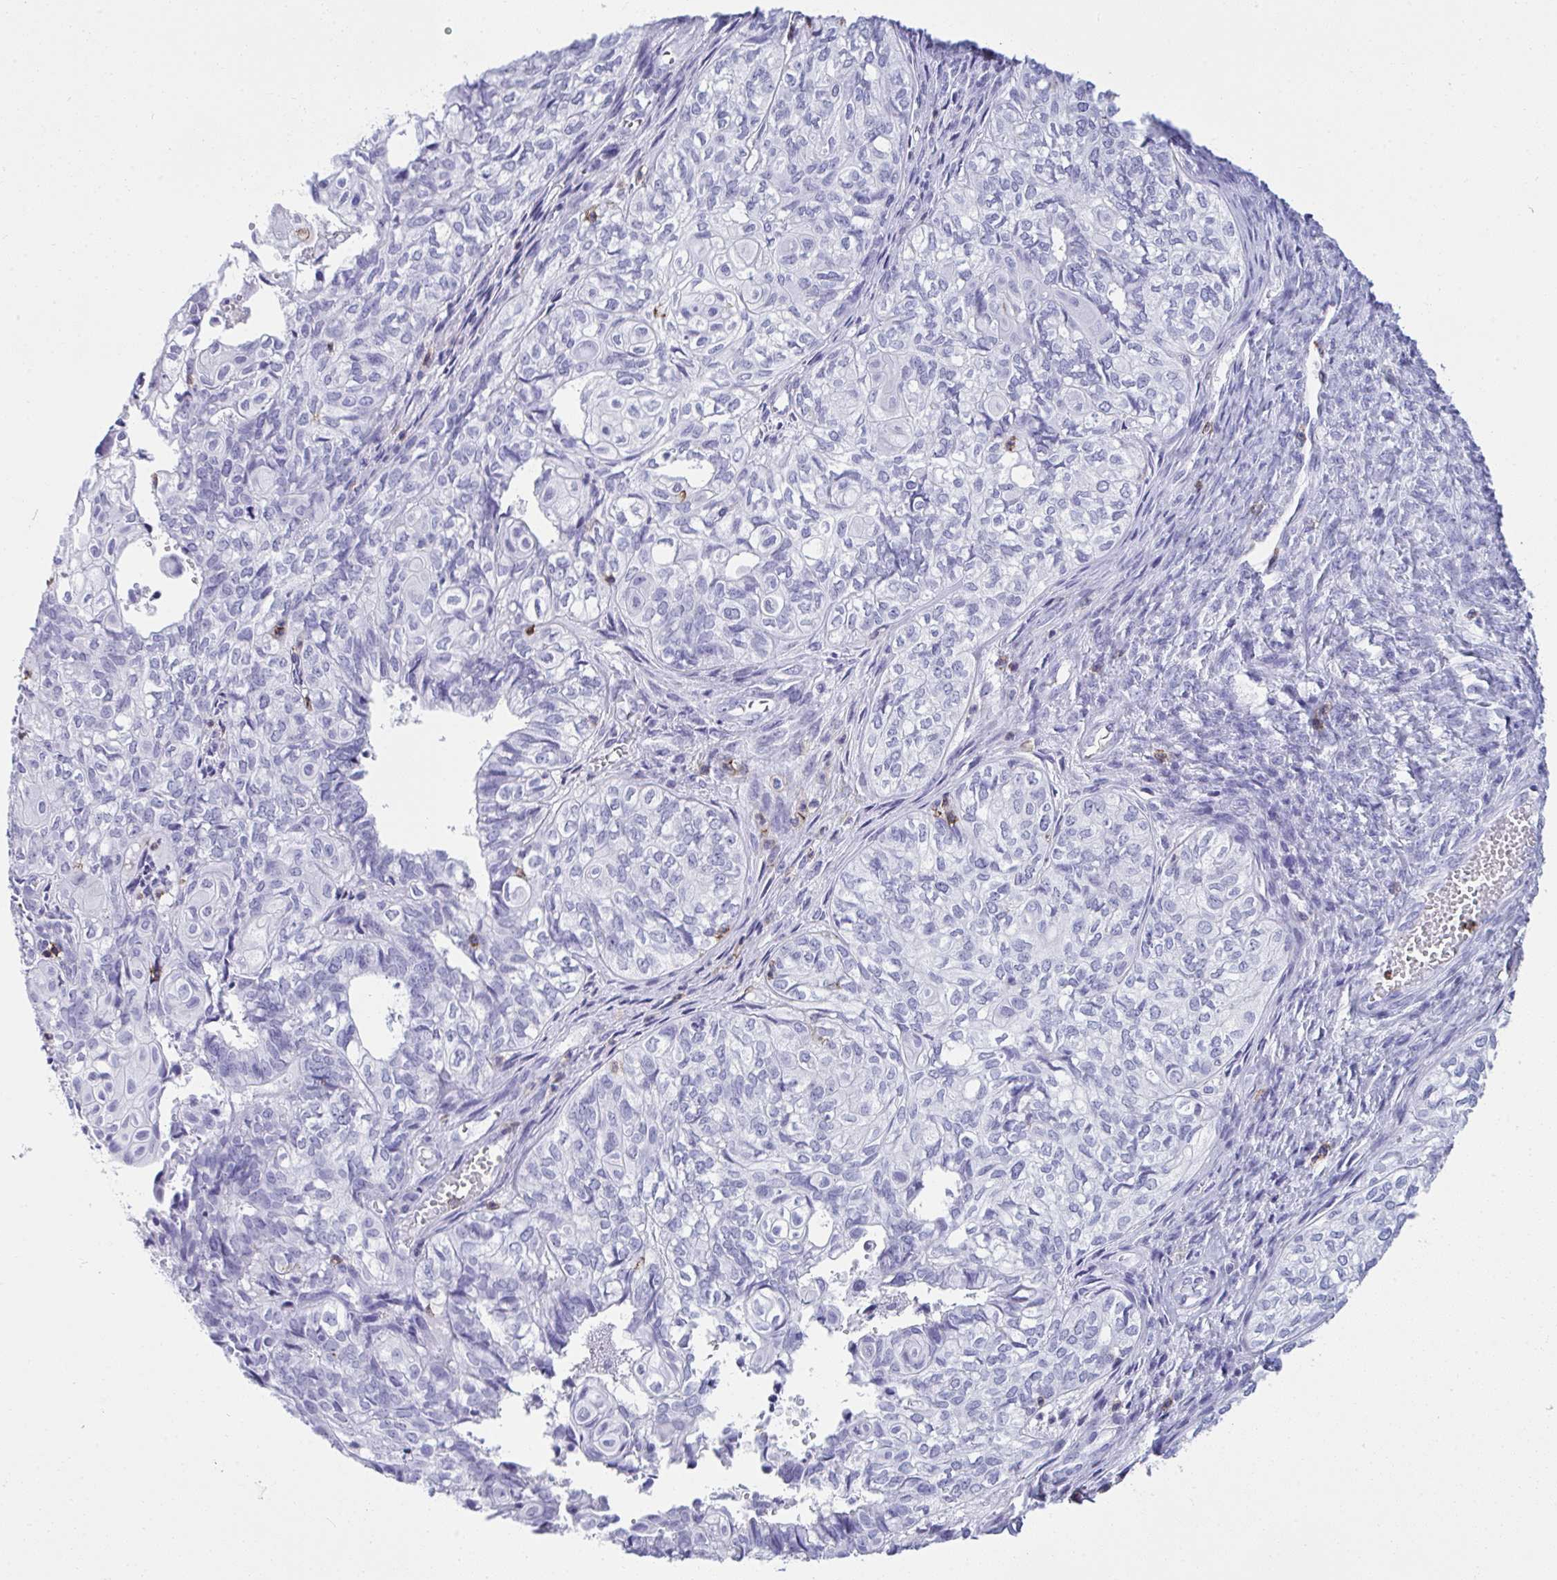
{"staining": {"intensity": "negative", "quantity": "none", "location": "none"}, "tissue": "ovarian cancer", "cell_type": "Tumor cells", "image_type": "cancer", "snomed": [{"axis": "morphology", "description": "Carcinoma, endometroid"}, {"axis": "topography", "description": "Ovary"}], "caption": "The IHC micrograph has no significant expression in tumor cells of ovarian cancer tissue.", "gene": "SPN", "patient": {"sex": "female", "age": 64}}